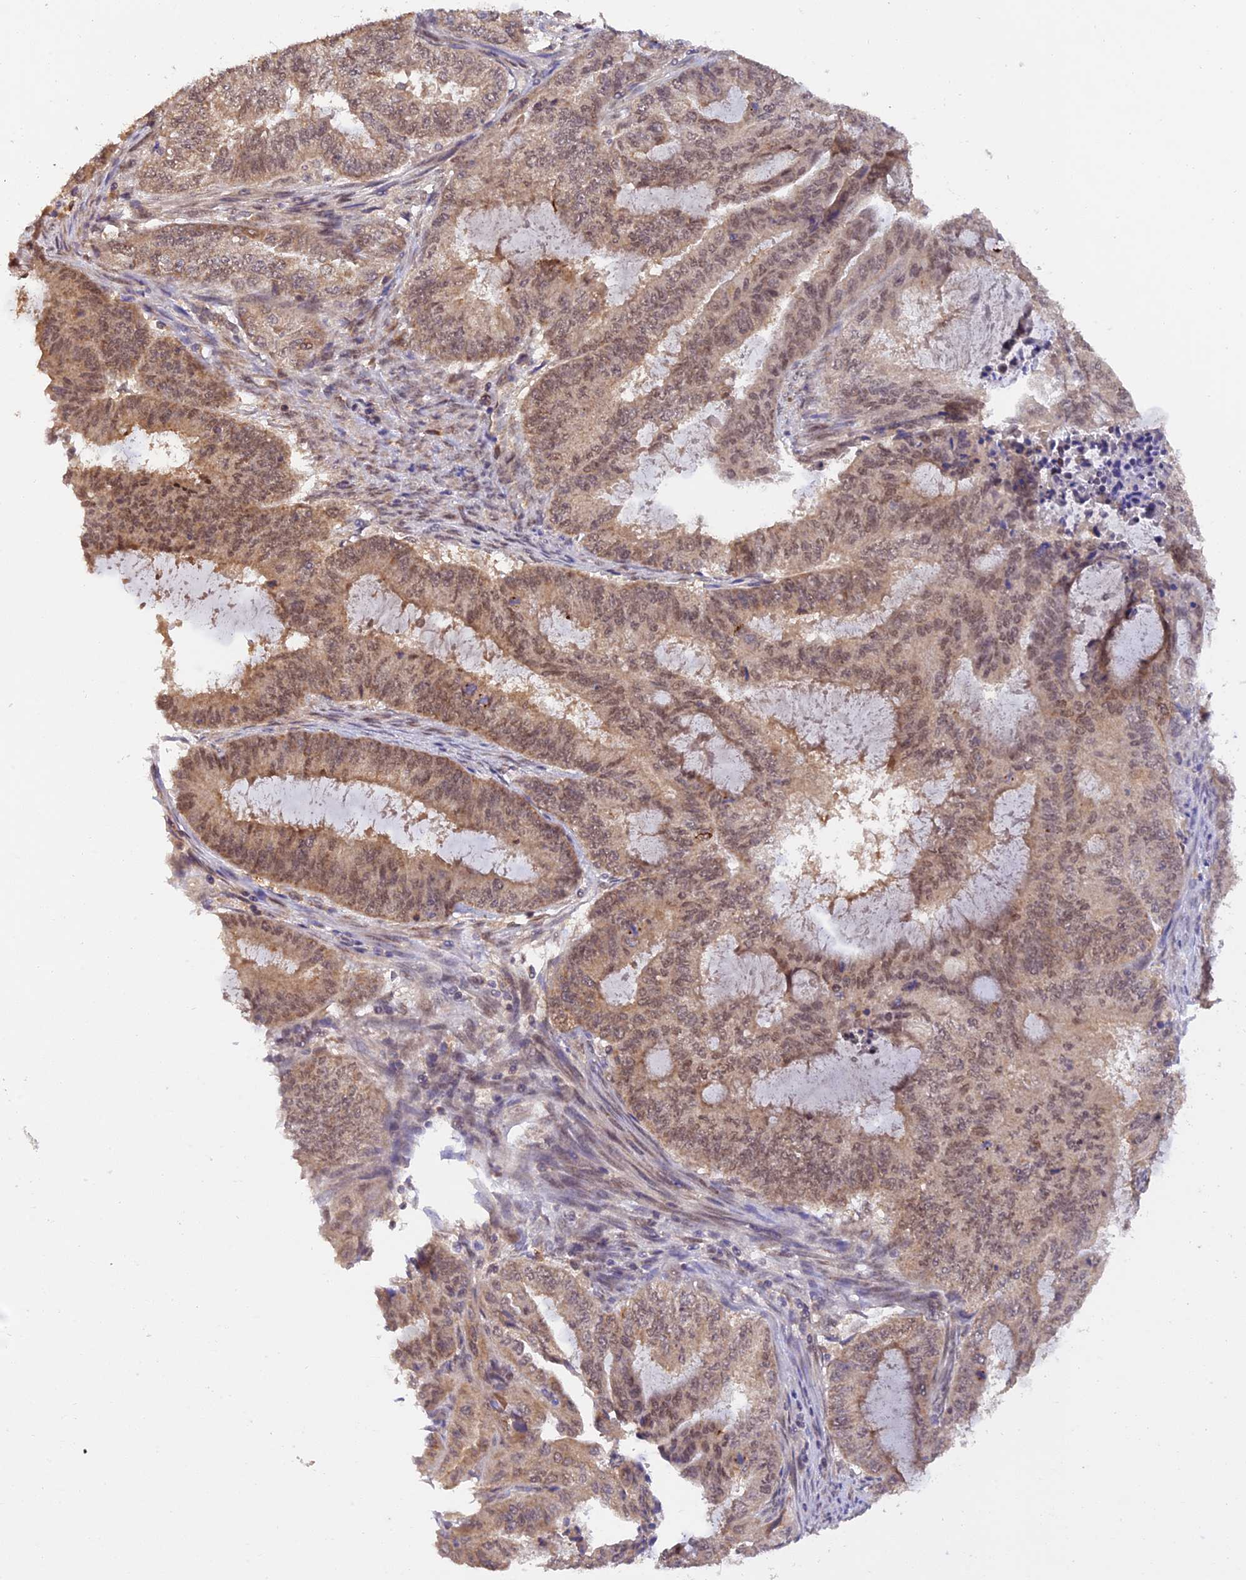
{"staining": {"intensity": "weak", "quantity": ">75%", "location": "cytoplasmic/membranous,nuclear"}, "tissue": "endometrial cancer", "cell_type": "Tumor cells", "image_type": "cancer", "snomed": [{"axis": "morphology", "description": "Adenocarcinoma, NOS"}, {"axis": "topography", "description": "Endometrium"}], "caption": "Tumor cells exhibit low levels of weak cytoplasmic/membranous and nuclear staining in approximately >75% of cells in human endometrial adenocarcinoma.", "gene": "MNS1", "patient": {"sex": "female", "age": 51}}